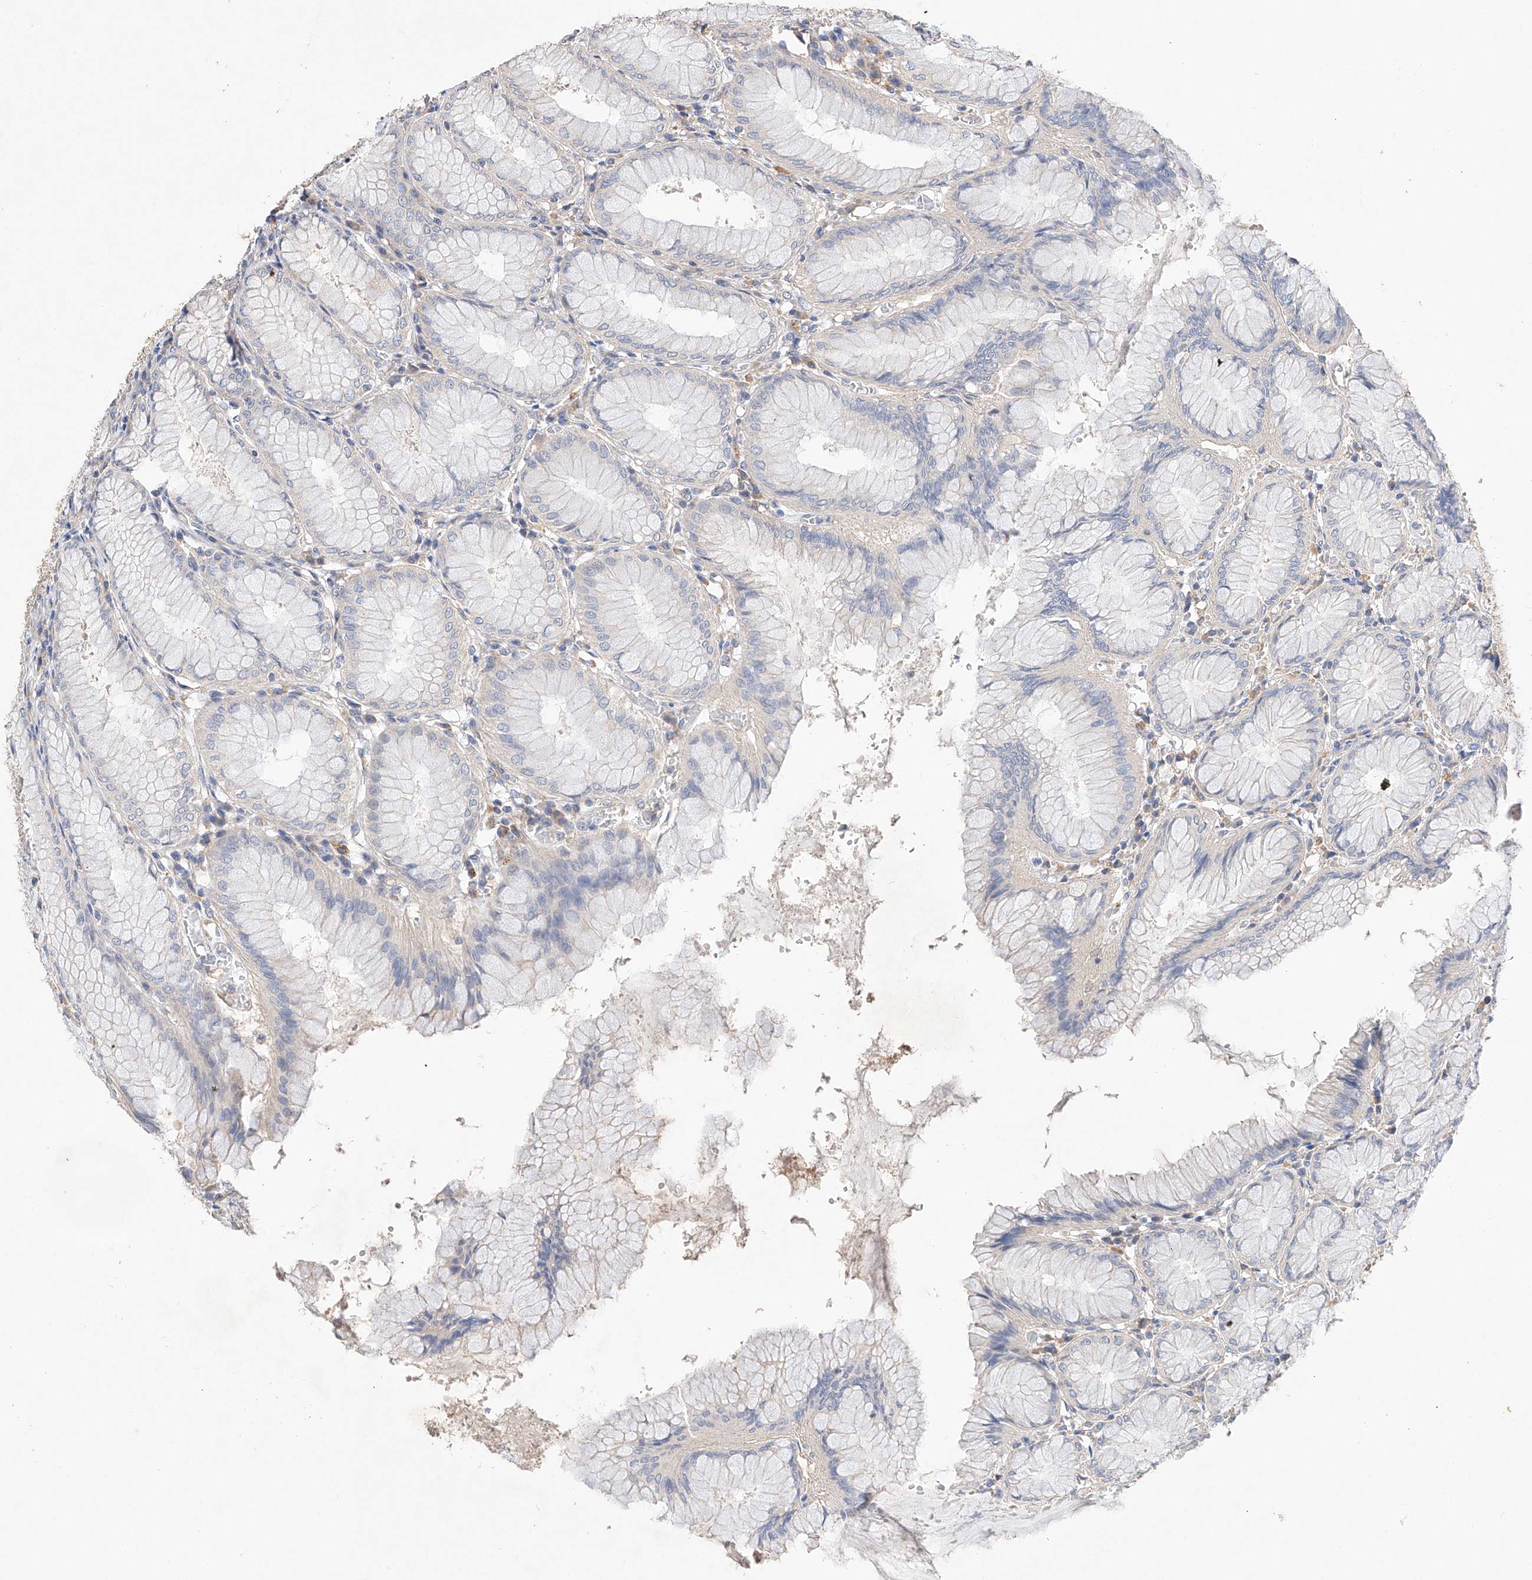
{"staining": {"intensity": "negative", "quantity": "none", "location": "none"}, "tissue": "stomach", "cell_type": "Glandular cells", "image_type": "normal", "snomed": [{"axis": "morphology", "description": "Normal tissue, NOS"}, {"axis": "topography", "description": "Stomach, lower"}], "caption": "Immunohistochemistry photomicrograph of unremarkable stomach stained for a protein (brown), which displays no expression in glandular cells.", "gene": "AMD1", "patient": {"sex": "female", "age": 56}}